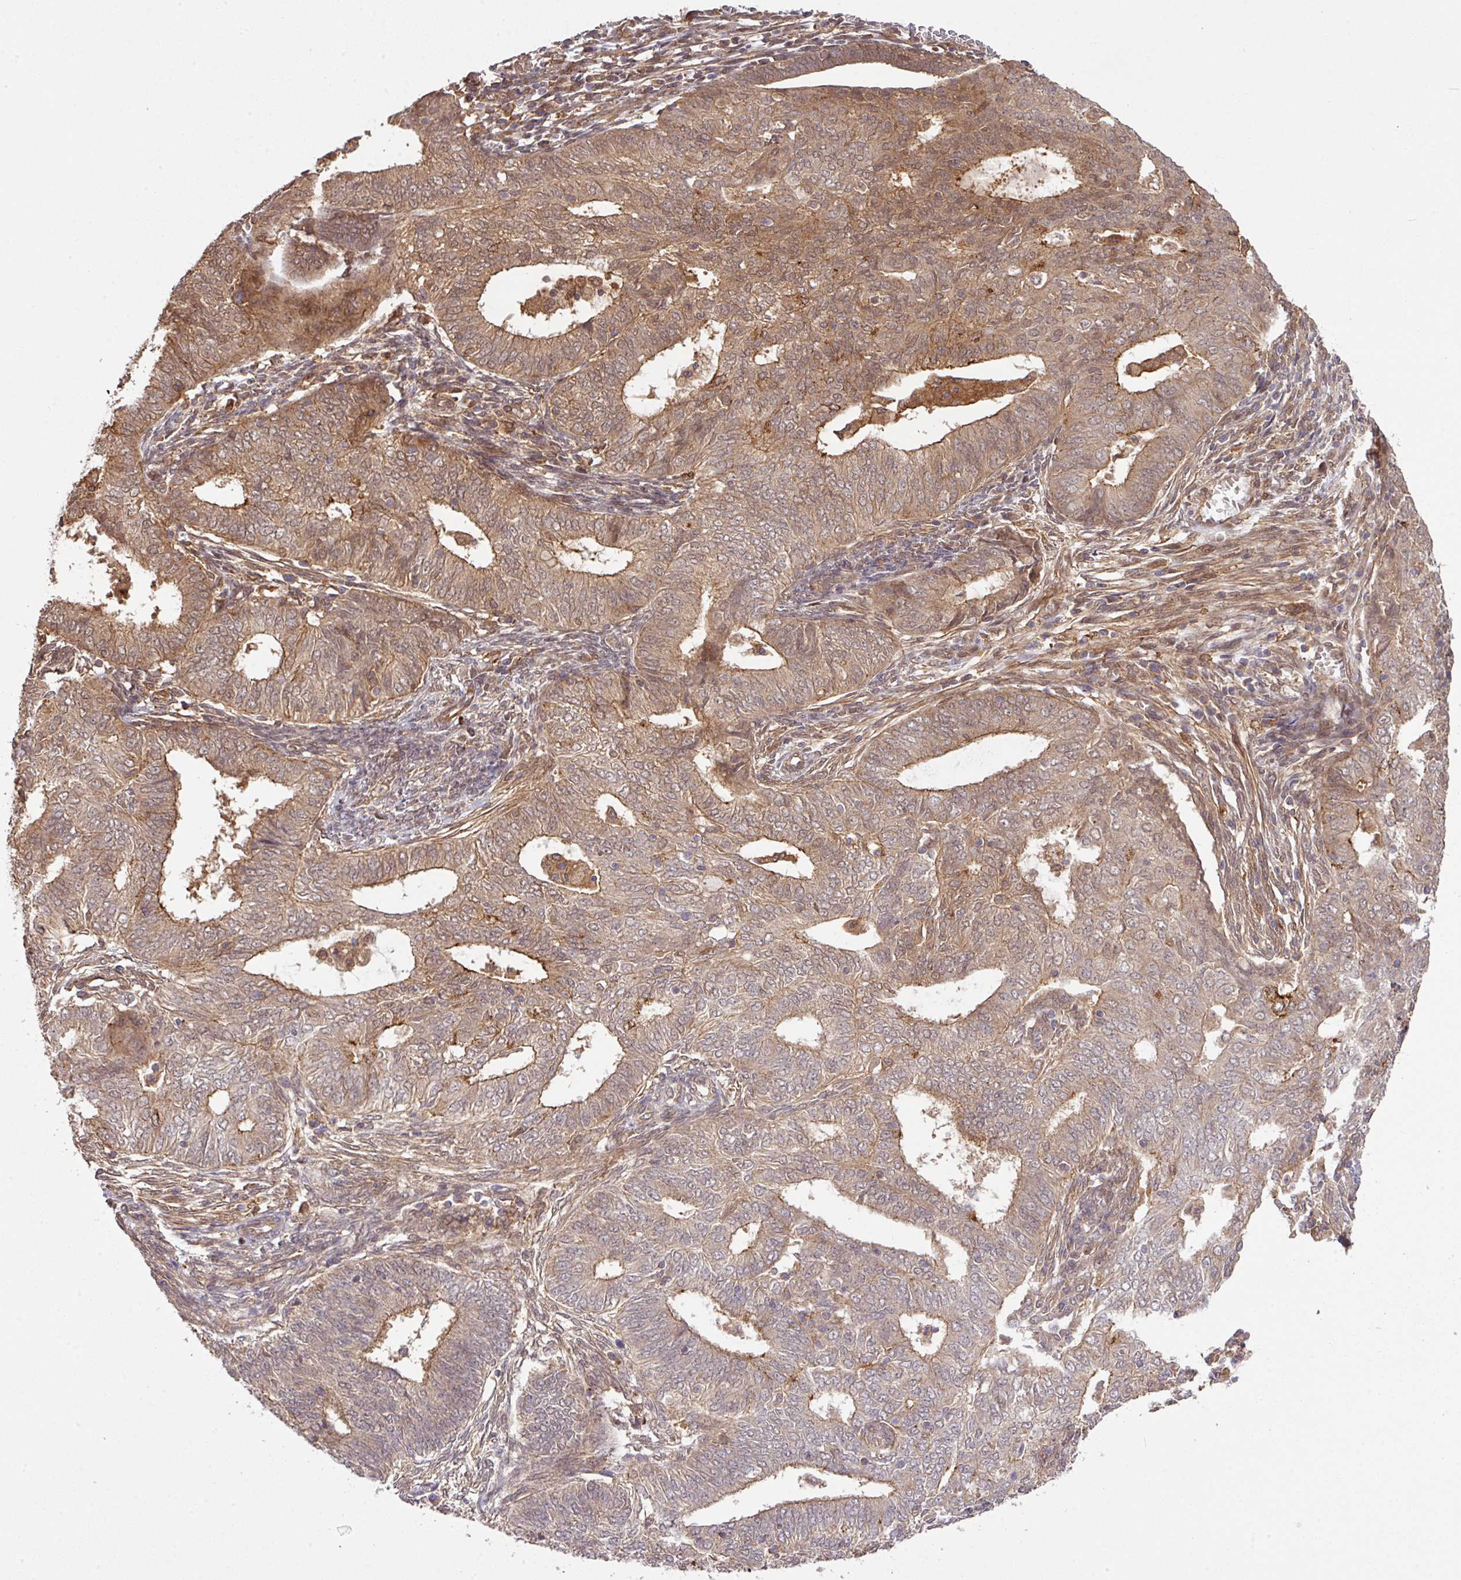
{"staining": {"intensity": "moderate", "quantity": ">75%", "location": "cytoplasmic/membranous,nuclear"}, "tissue": "endometrial cancer", "cell_type": "Tumor cells", "image_type": "cancer", "snomed": [{"axis": "morphology", "description": "Adenocarcinoma, NOS"}, {"axis": "topography", "description": "Endometrium"}], "caption": "DAB (3,3'-diaminobenzidine) immunohistochemical staining of human endometrial cancer demonstrates moderate cytoplasmic/membranous and nuclear protein staining in about >75% of tumor cells.", "gene": "ARPIN", "patient": {"sex": "female", "age": 62}}